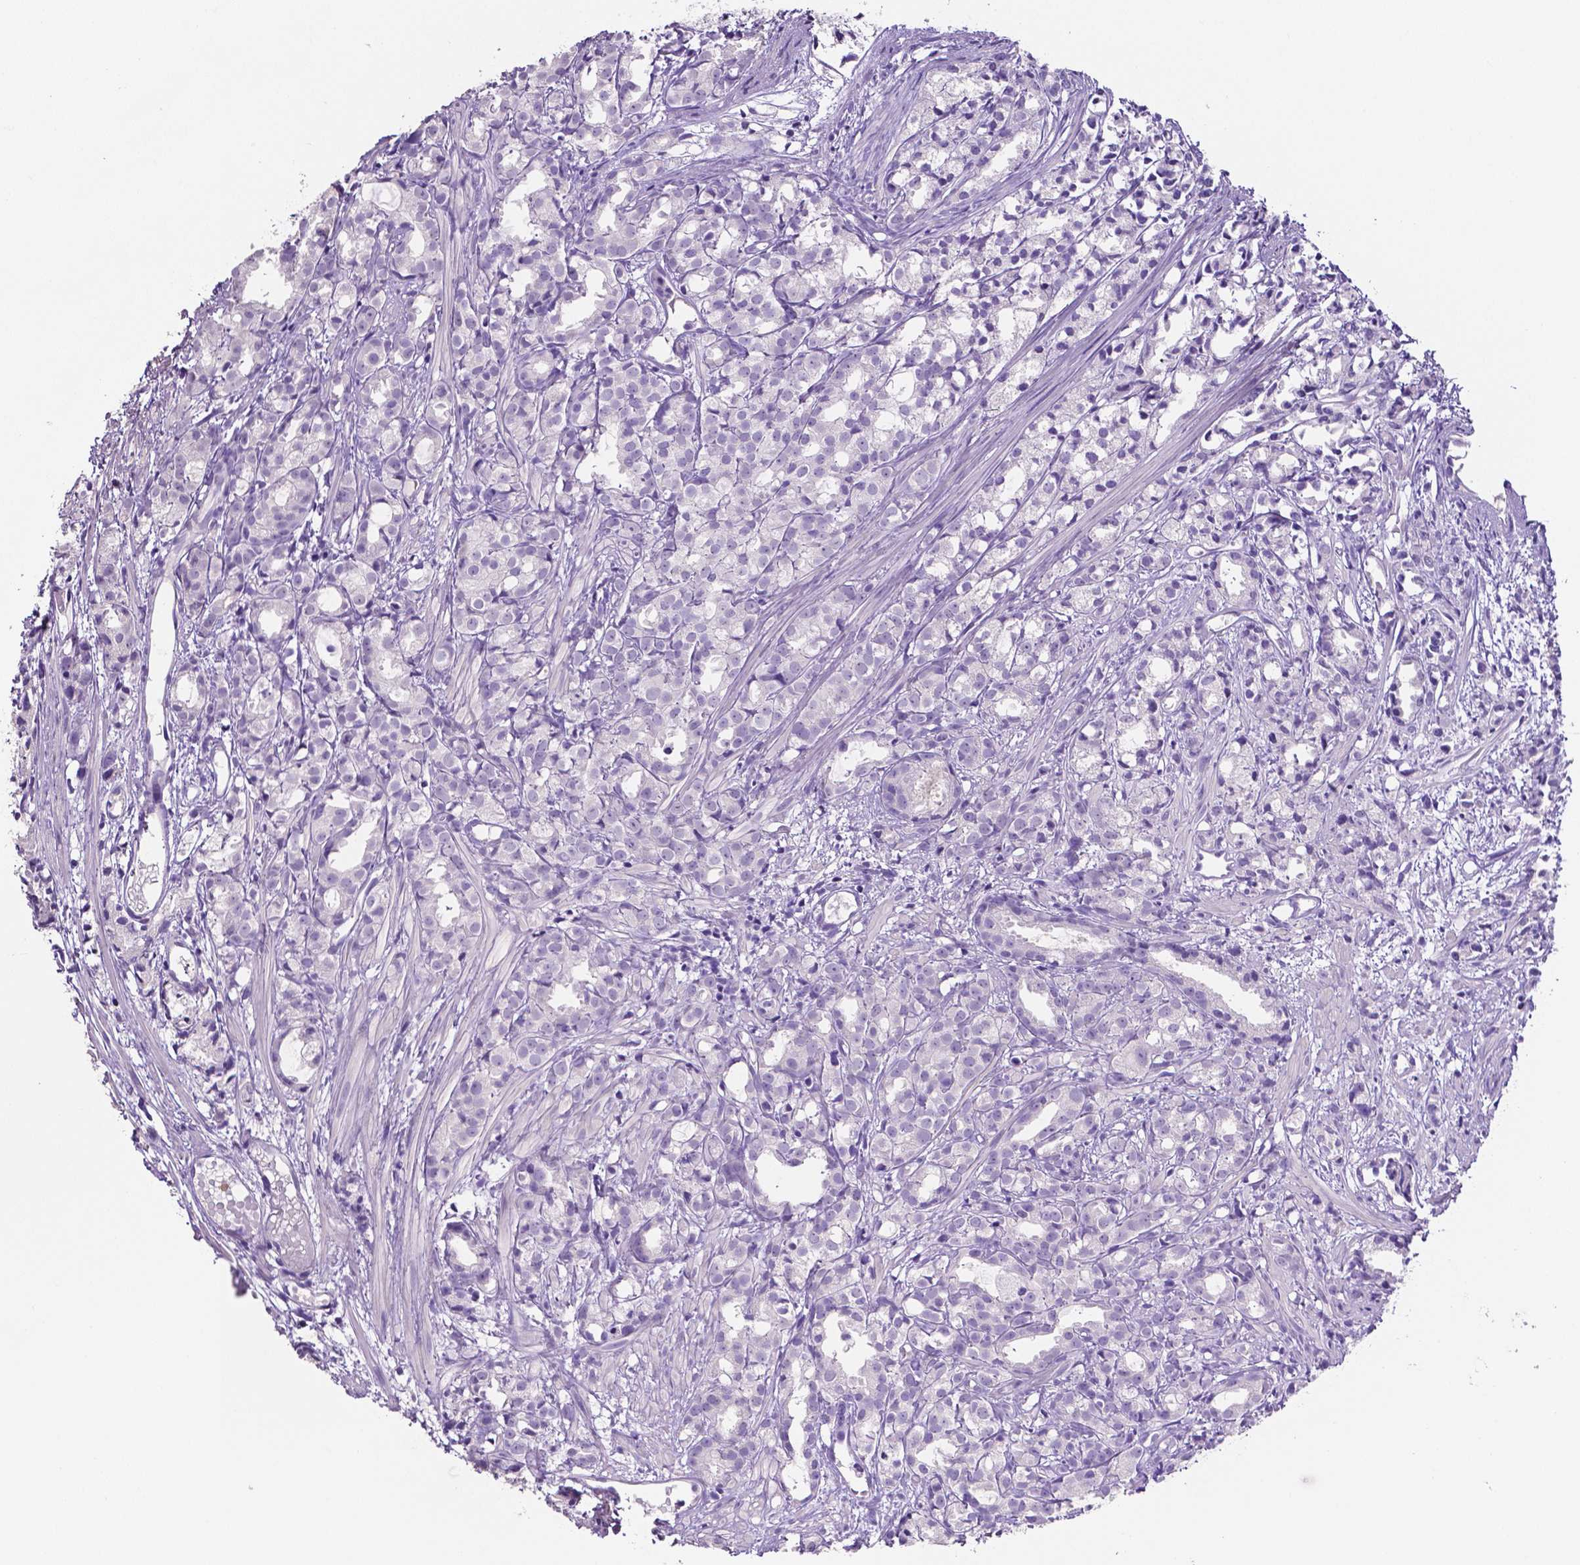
{"staining": {"intensity": "negative", "quantity": "none", "location": "none"}, "tissue": "prostate cancer", "cell_type": "Tumor cells", "image_type": "cancer", "snomed": [{"axis": "morphology", "description": "Adenocarcinoma, High grade"}, {"axis": "topography", "description": "Prostate"}], "caption": "A high-resolution micrograph shows immunohistochemistry staining of prostate high-grade adenocarcinoma, which exhibits no significant positivity in tumor cells. Brightfield microscopy of immunohistochemistry stained with DAB (brown) and hematoxylin (blue), captured at high magnification.", "gene": "SLC22A2", "patient": {"sex": "male", "age": 79}}